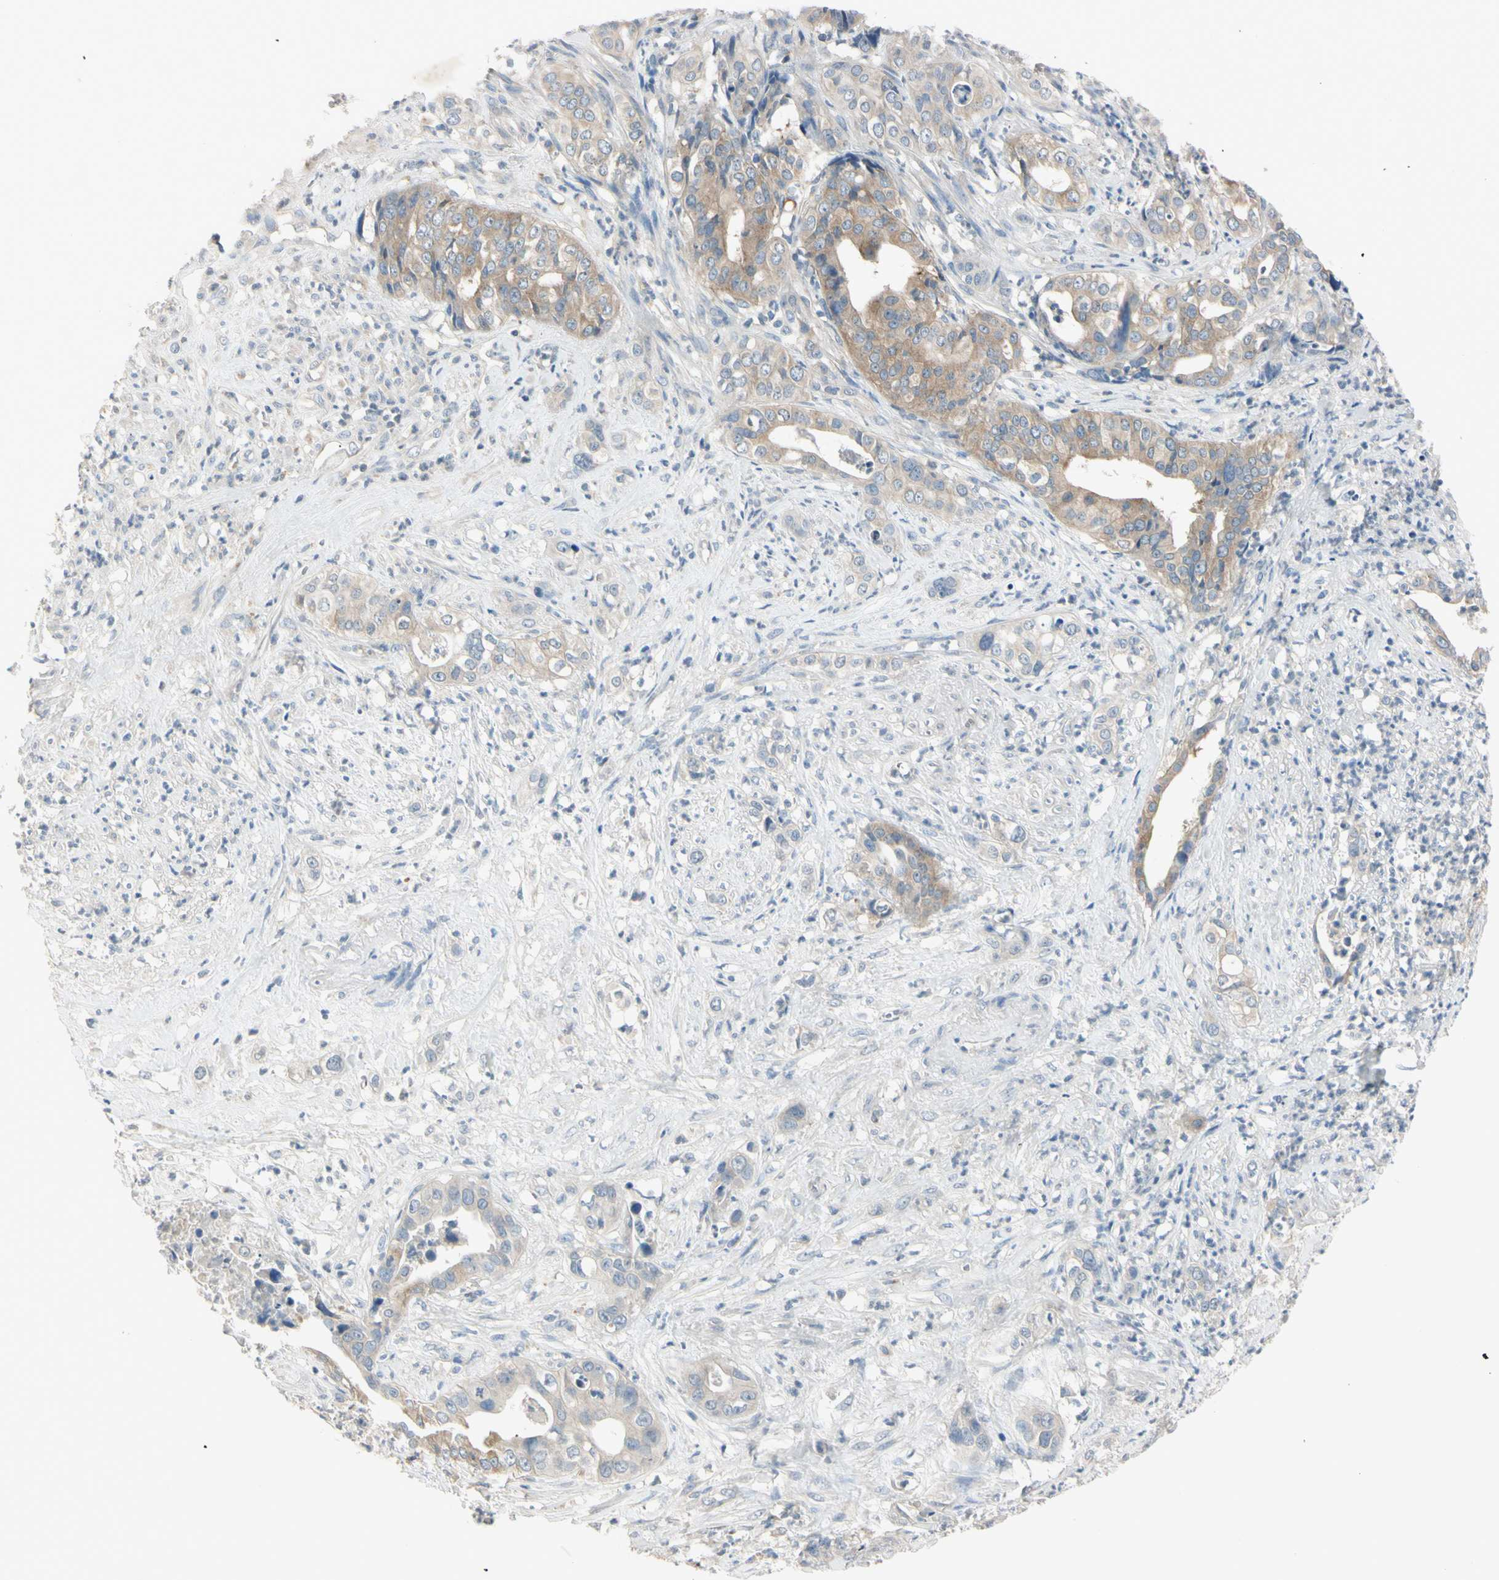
{"staining": {"intensity": "moderate", "quantity": ">75%", "location": "cytoplasmic/membranous"}, "tissue": "liver cancer", "cell_type": "Tumor cells", "image_type": "cancer", "snomed": [{"axis": "morphology", "description": "Cholangiocarcinoma"}, {"axis": "topography", "description": "Liver"}], "caption": "Immunohistochemical staining of human liver cancer (cholangiocarcinoma) shows moderate cytoplasmic/membranous protein positivity in approximately >75% of tumor cells.", "gene": "AATK", "patient": {"sex": "female", "age": 61}}